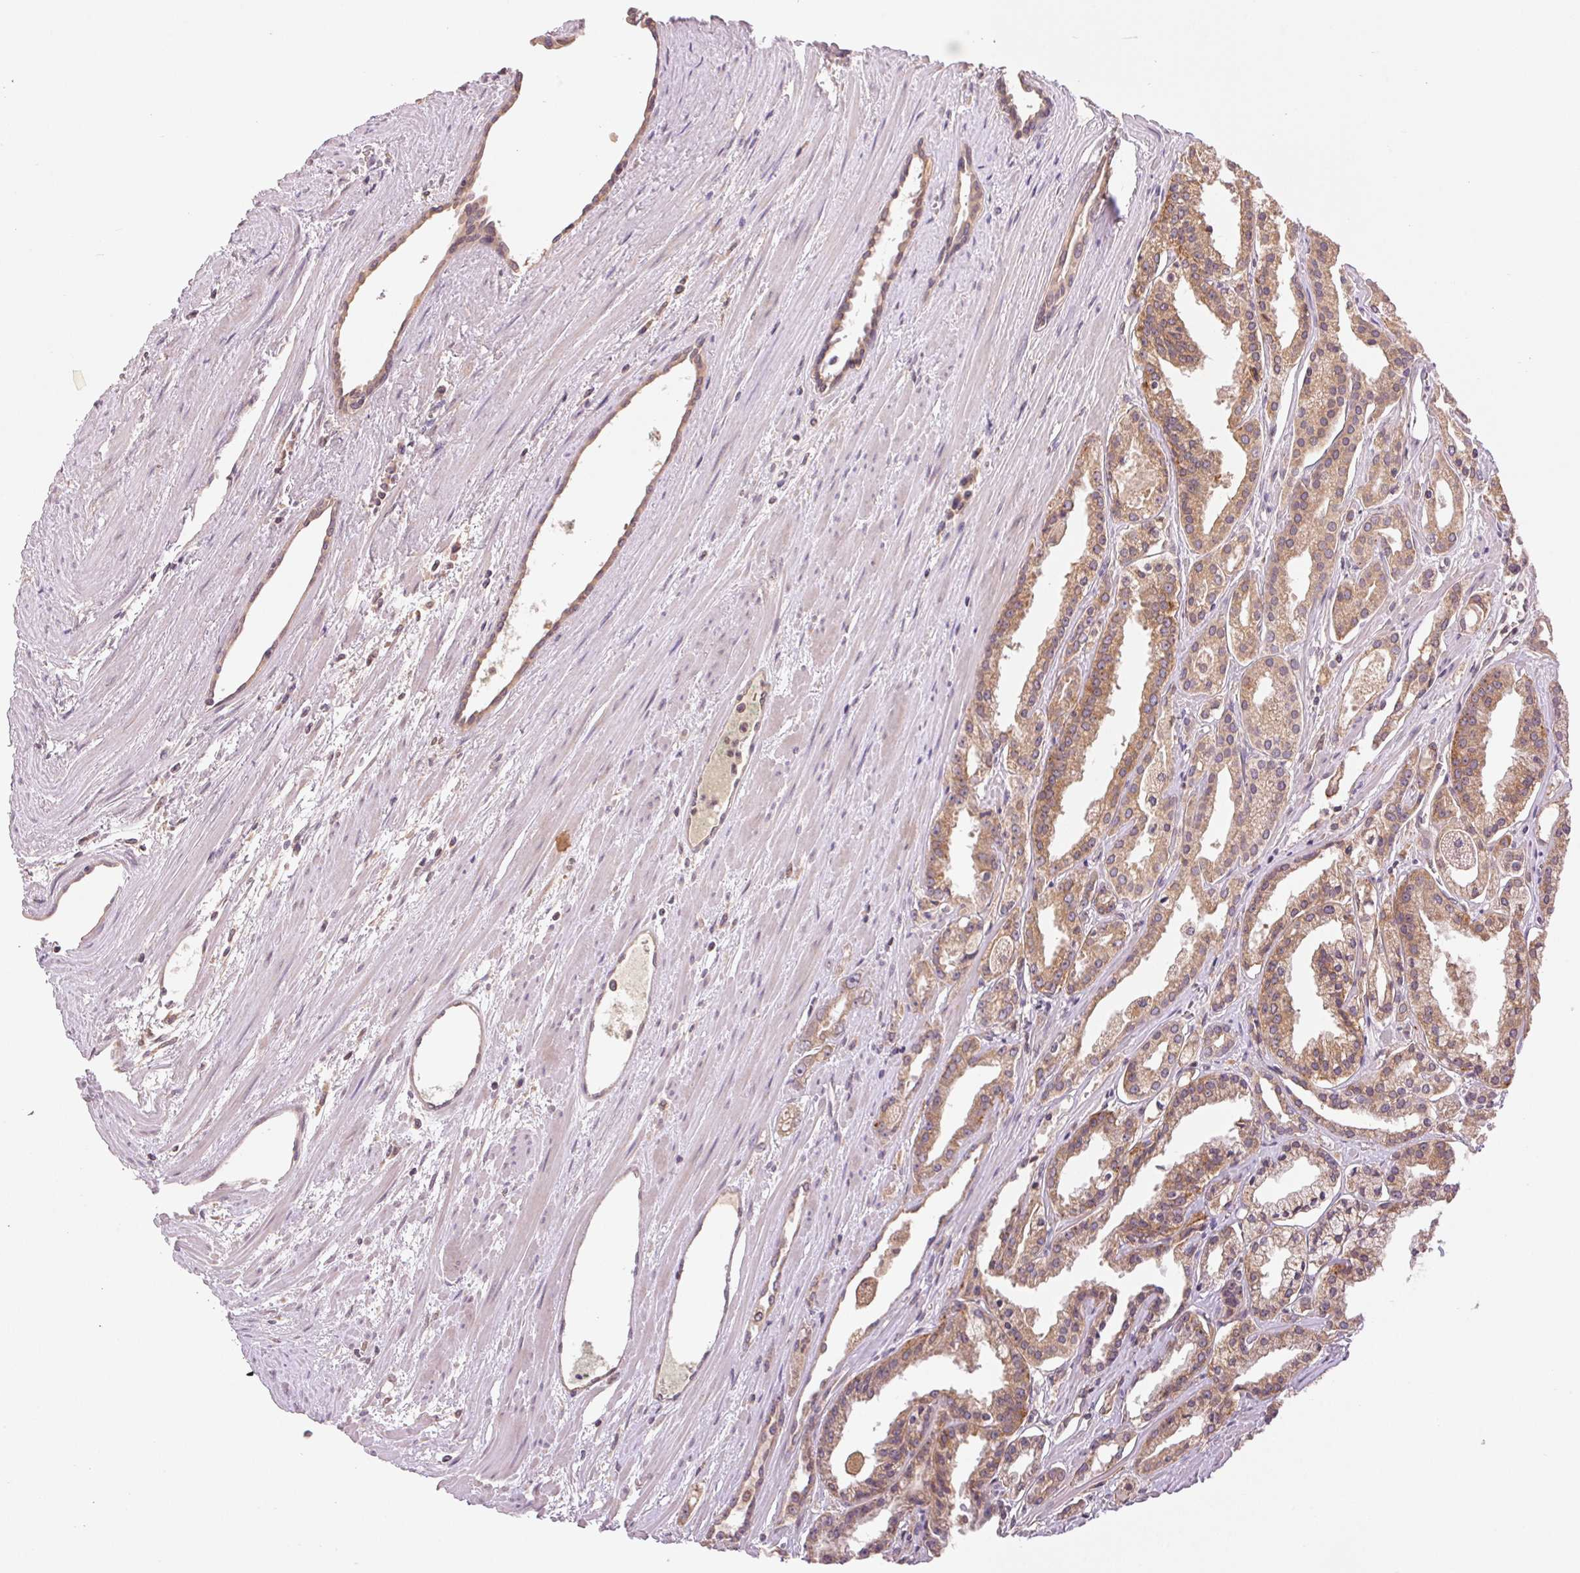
{"staining": {"intensity": "weak", "quantity": ">75%", "location": "cytoplasmic/membranous"}, "tissue": "prostate cancer", "cell_type": "Tumor cells", "image_type": "cancer", "snomed": [{"axis": "morphology", "description": "Adenocarcinoma, High grade"}, {"axis": "topography", "description": "Prostate"}], "caption": "Tumor cells demonstrate weak cytoplasmic/membranous expression in approximately >75% of cells in prostate cancer (adenocarcinoma (high-grade)). (DAB (3,3'-diaminobenzidine) IHC with brightfield microscopy, high magnification).", "gene": "SEZ6L2", "patient": {"sex": "male", "age": 68}}